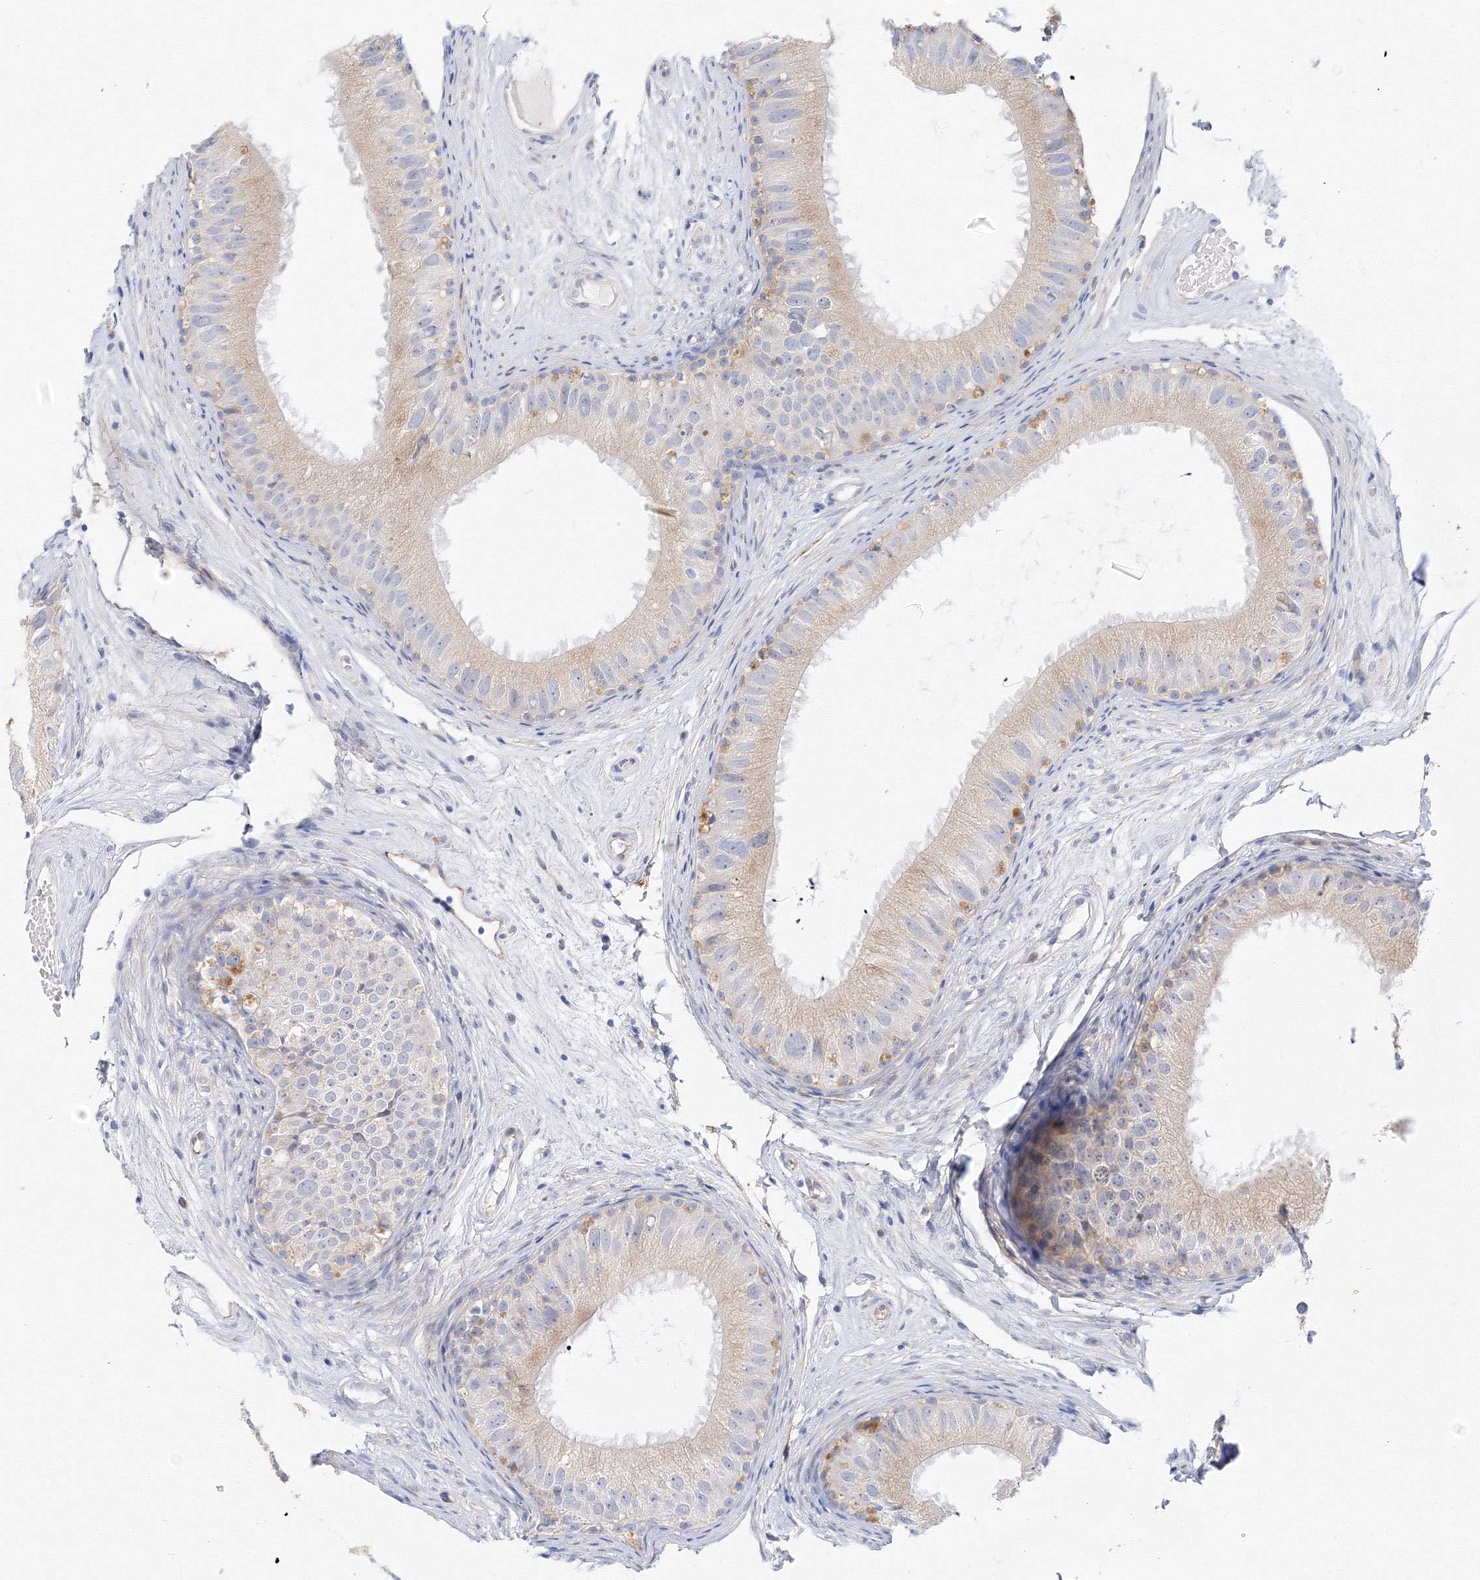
{"staining": {"intensity": "negative", "quantity": "none", "location": "none"}, "tissue": "epididymis", "cell_type": "Glandular cells", "image_type": "normal", "snomed": [{"axis": "morphology", "description": "Normal tissue, NOS"}, {"axis": "topography", "description": "Epididymis"}], "caption": "Glandular cells show no significant expression in normal epididymis. (DAB immunohistochemistry (IHC), high magnification).", "gene": "TAMM41", "patient": {"sex": "male", "age": 77}}